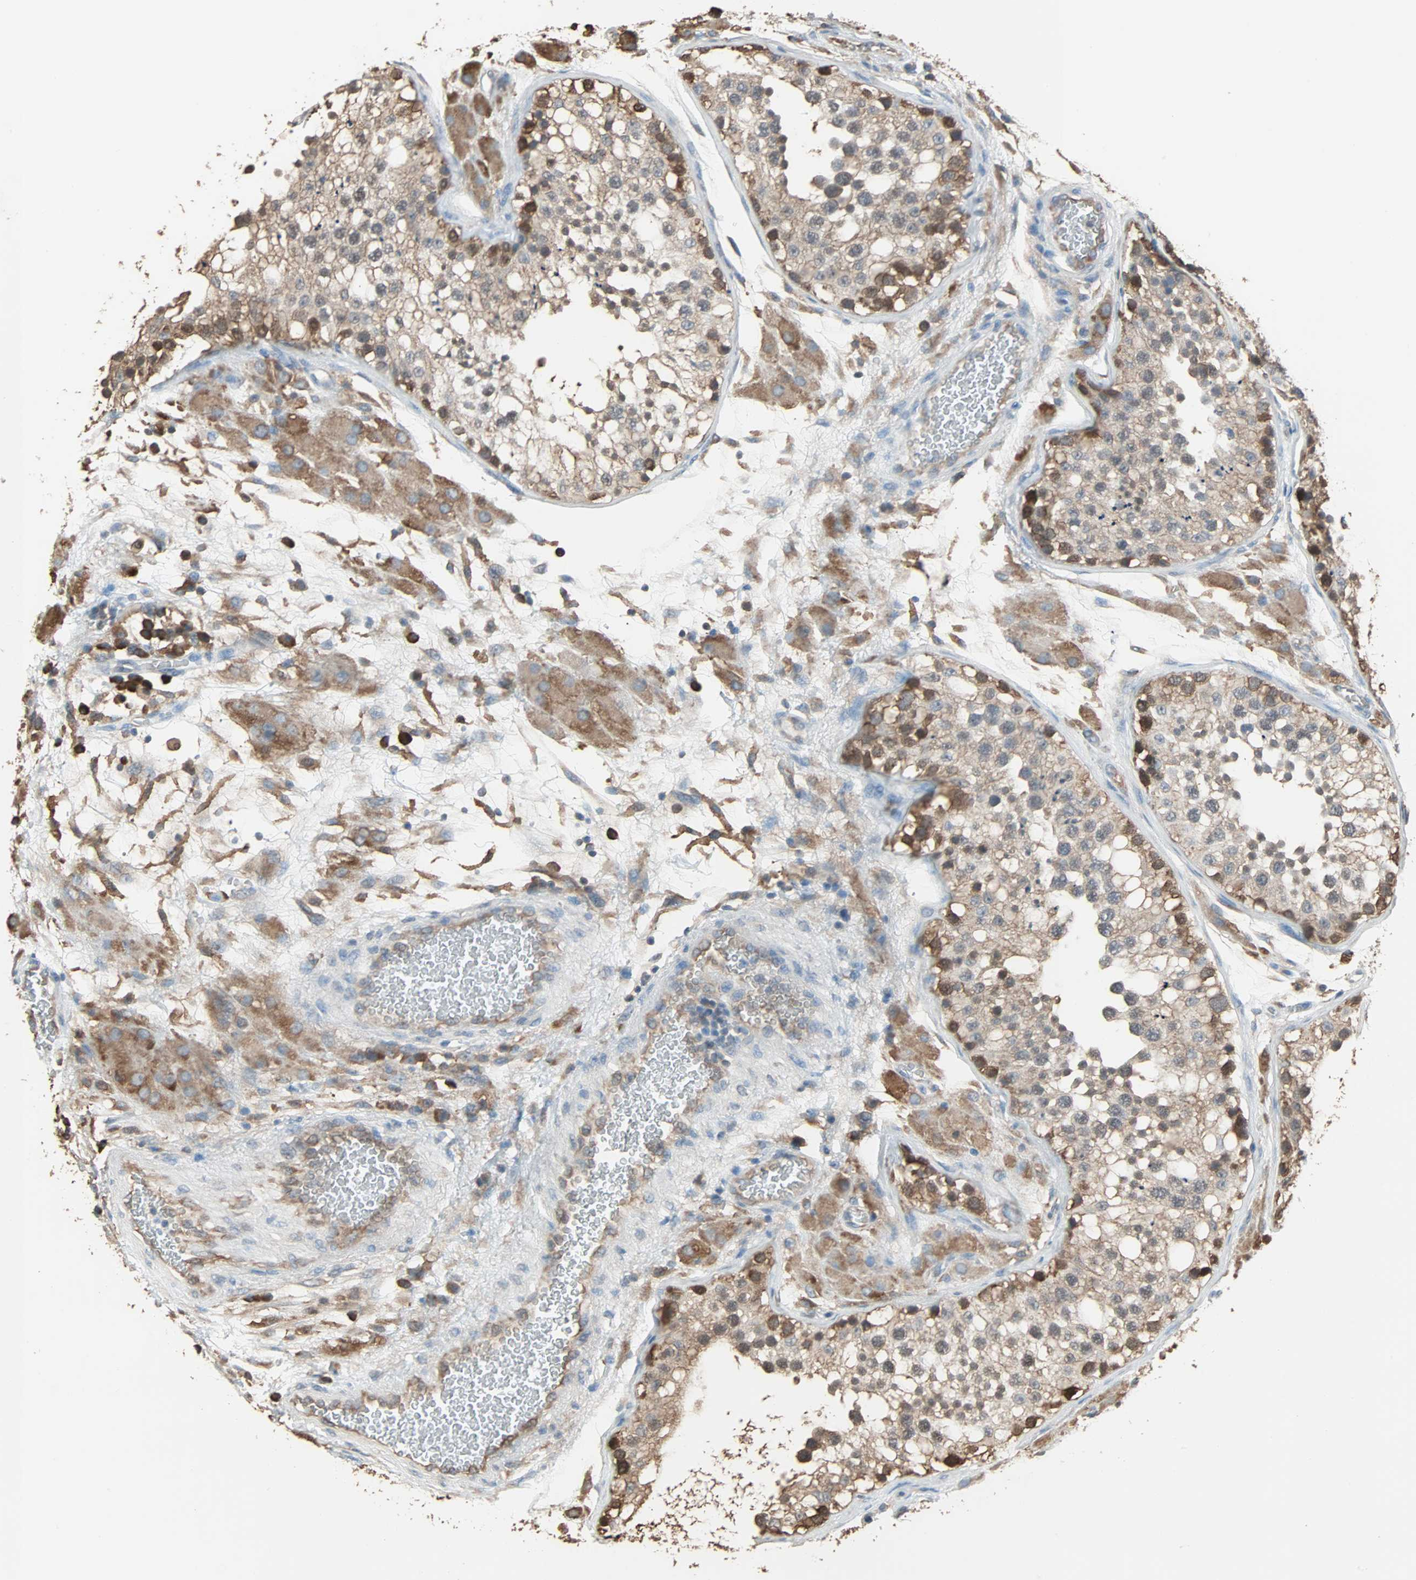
{"staining": {"intensity": "moderate", "quantity": ">75%", "location": "cytoplasmic/membranous,nuclear"}, "tissue": "testis", "cell_type": "Cells in seminiferous ducts", "image_type": "normal", "snomed": [{"axis": "morphology", "description": "Normal tissue, NOS"}, {"axis": "topography", "description": "Testis"}], "caption": "Moderate cytoplasmic/membranous,nuclear protein staining is identified in approximately >75% of cells in seminiferous ducts in testis. (Brightfield microscopy of DAB IHC at high magnification).", "gene": "PRDX1", "patient": {"sex": "male", "age": 26}}